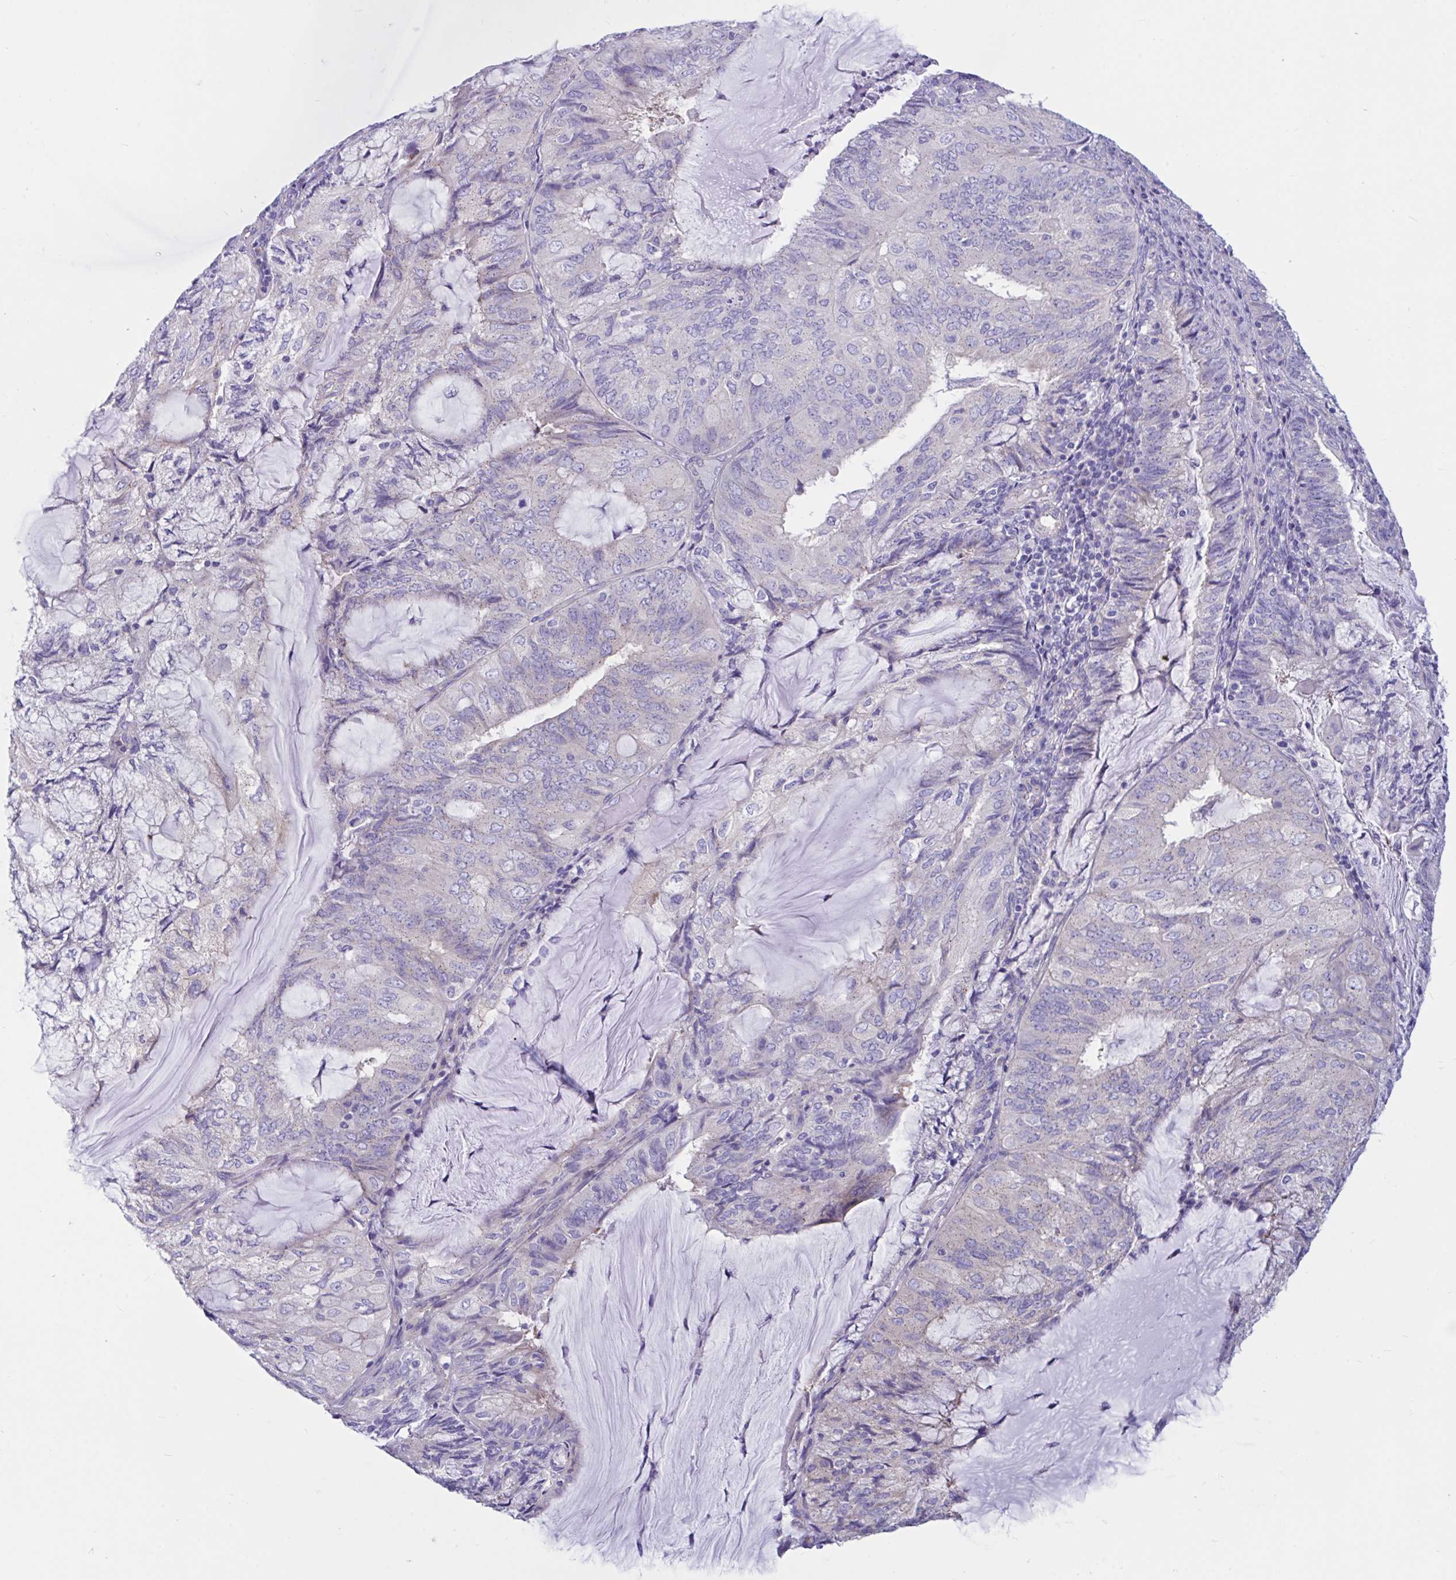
{"staining": {"intensity": "weak", "quantity": "<25%", "location": "cytoplasmic/membranous"}, "tissue": "endometrial cancer", "cell_type": "Tumor cells", "image_type": "cancer", "snomed": [{"axis": "morphology", "description": "Adenocarcinoma, NOS"}, {"axis": "topography", "description": "Endometrium"}], "caption": "IHC image of endometrial adenocarcinoma stained for a protein (brown), which demonstrates no expression in tumor cells.", "gene": "RNASE3", "patient": {"sex": "female", "age": 81}}